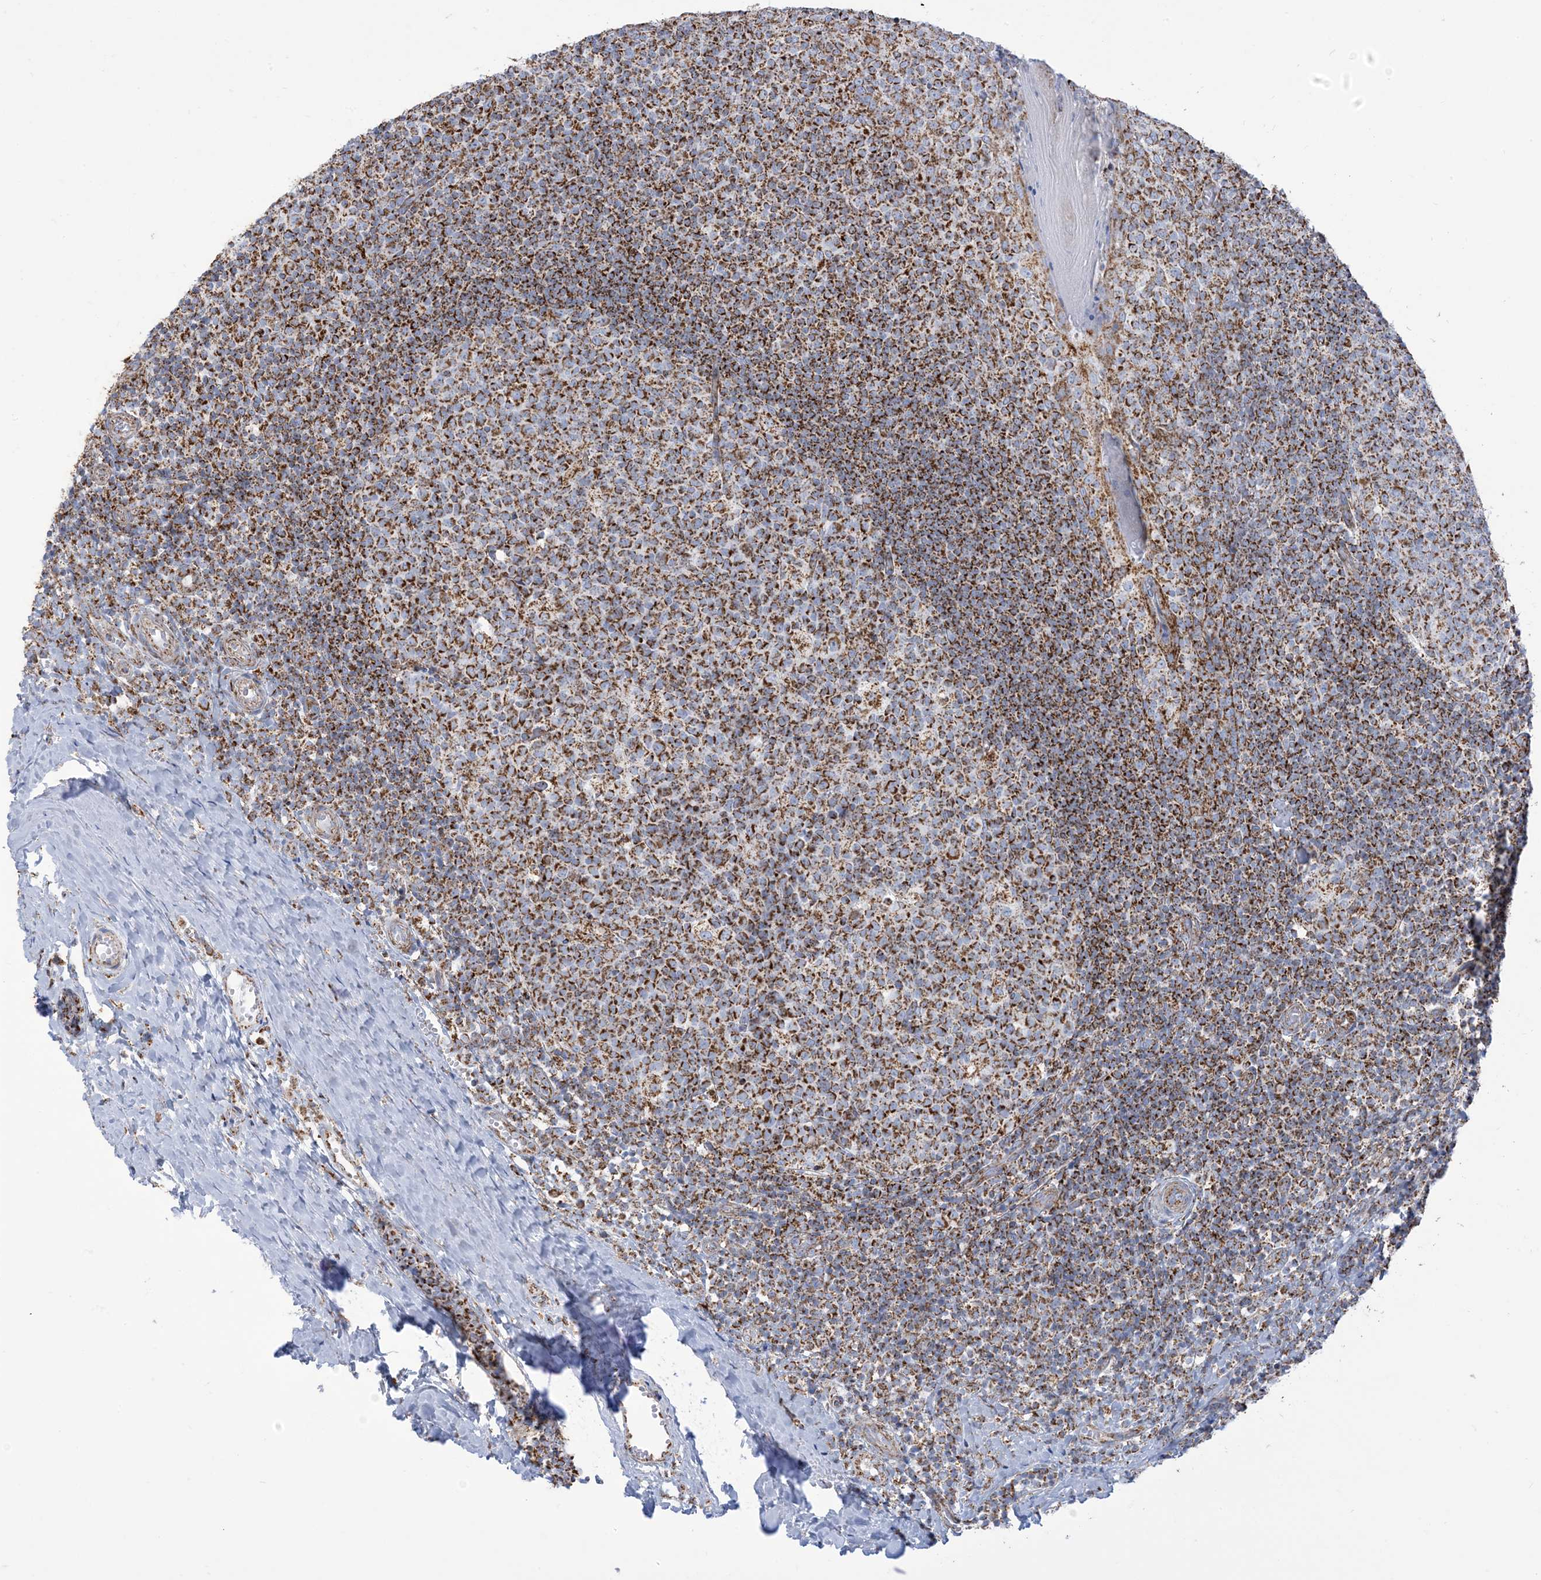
{"staining": {"intensity": "strong", "quantity": ">75%", "location": "cytoplasmic/membranous"}, "tissue": "tonsil", "cell_type": "Germinal center cells", "image_type": "normal", "snomed": [{"axis": "morphology", "description": "Normal tissue, NOS"}, {"axis": "topography", "description": "Tonsil"}], "caption": "Human tonsil stained with a brown dye displays strong cytoplasmic/membranous positive positivity in about >75% of germinal center cells.", "gene": "SAMM50", "patient": {"sex": "female", "age": 19}}